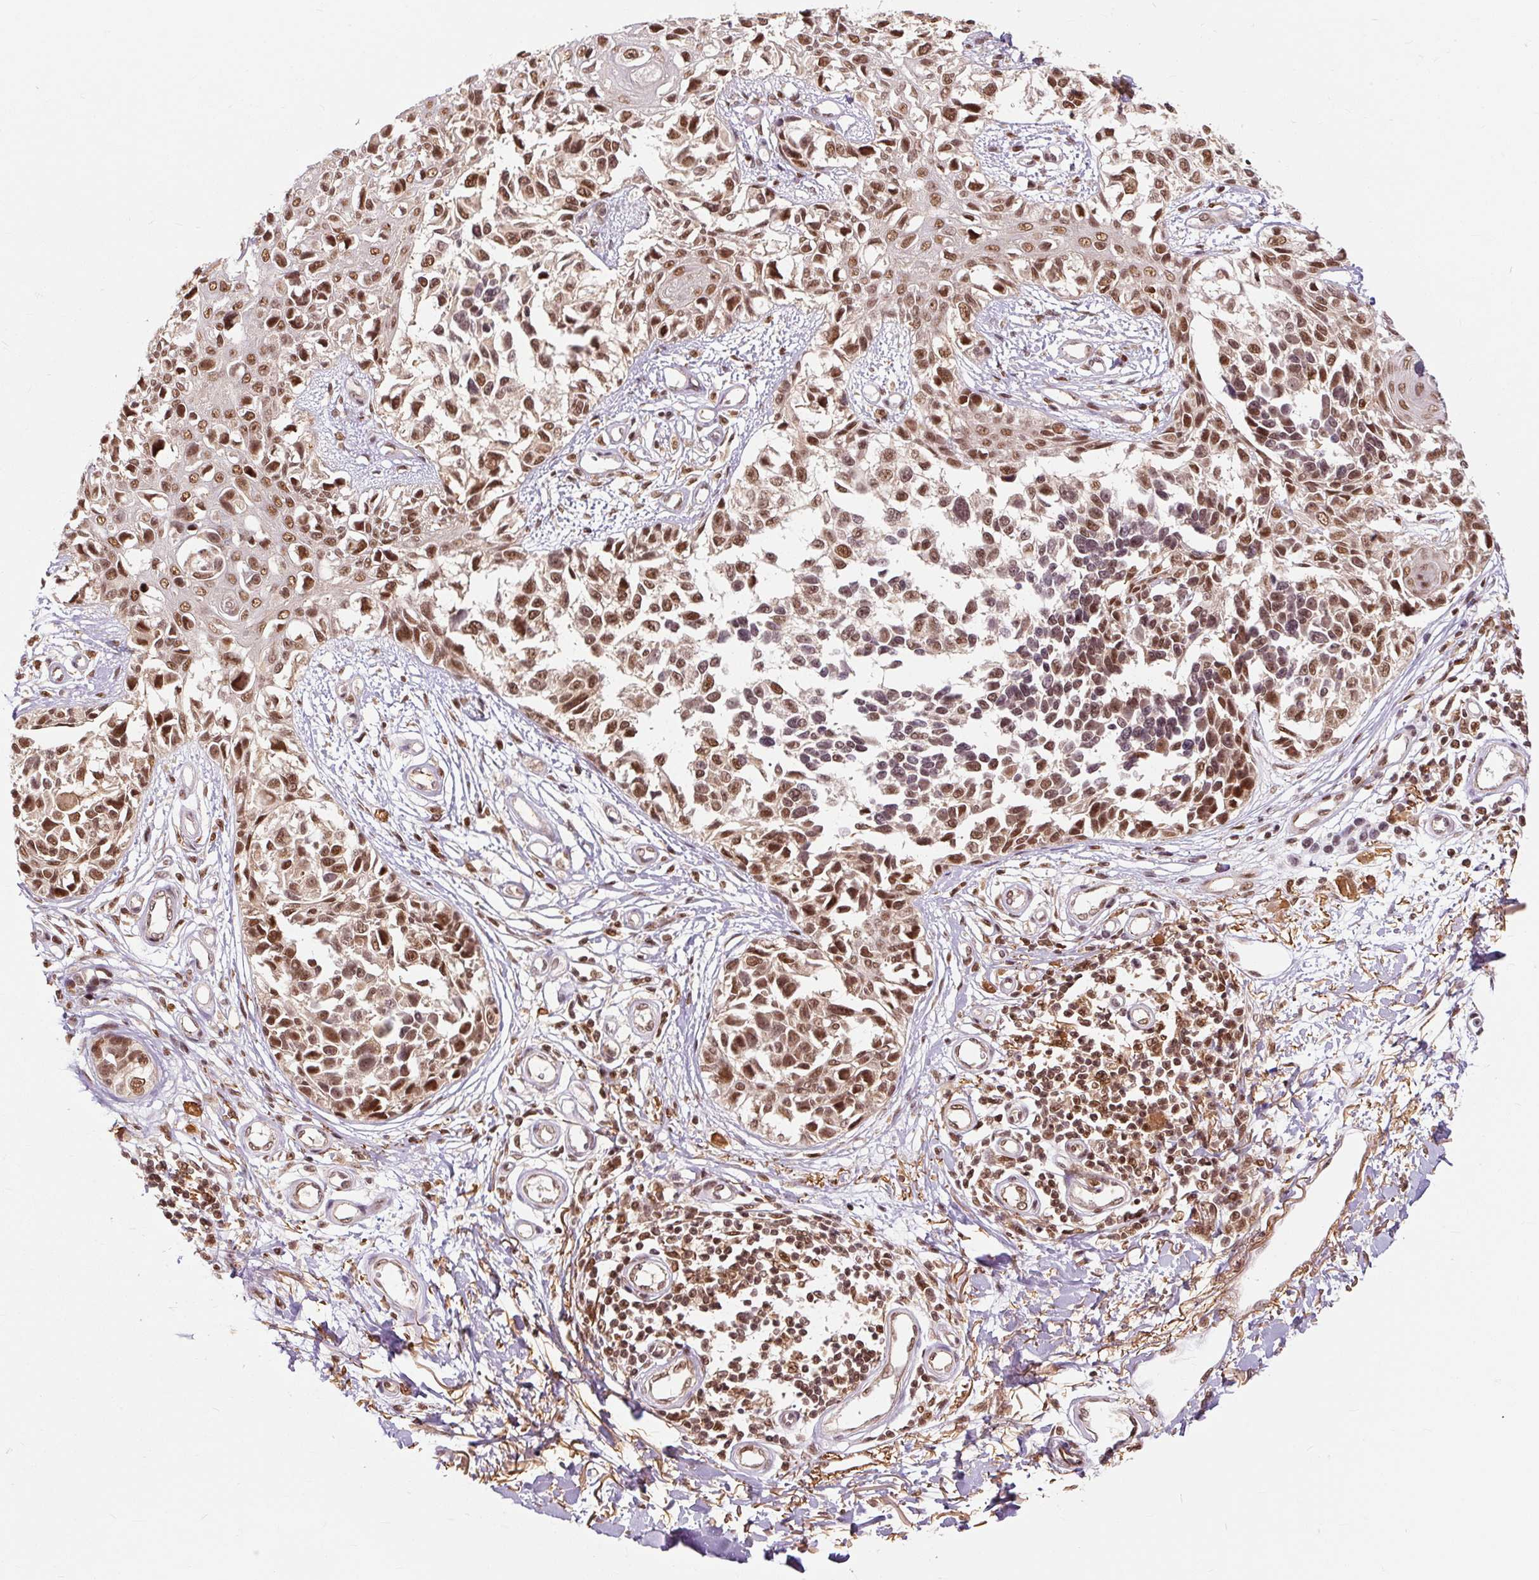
{"staining": {"intensity": "moderate", "quantity": ">75%", "location": "nuclear"}, "tissue": "melanoma", "cell_type": "Tumor cells", "image_type": "cancer", "snomed": [{"axis": "morphology", "description": "Malignant melanoma, NOS"}, {"axis": "topography", "description": "Skin"}], "caption": "Tumor cells demonstrate medium levels of moderate nuclear staining in about >75% of cells in melanoma.", "gene": "CSTF1", "patient": {"sex": "male", "age": 73}}